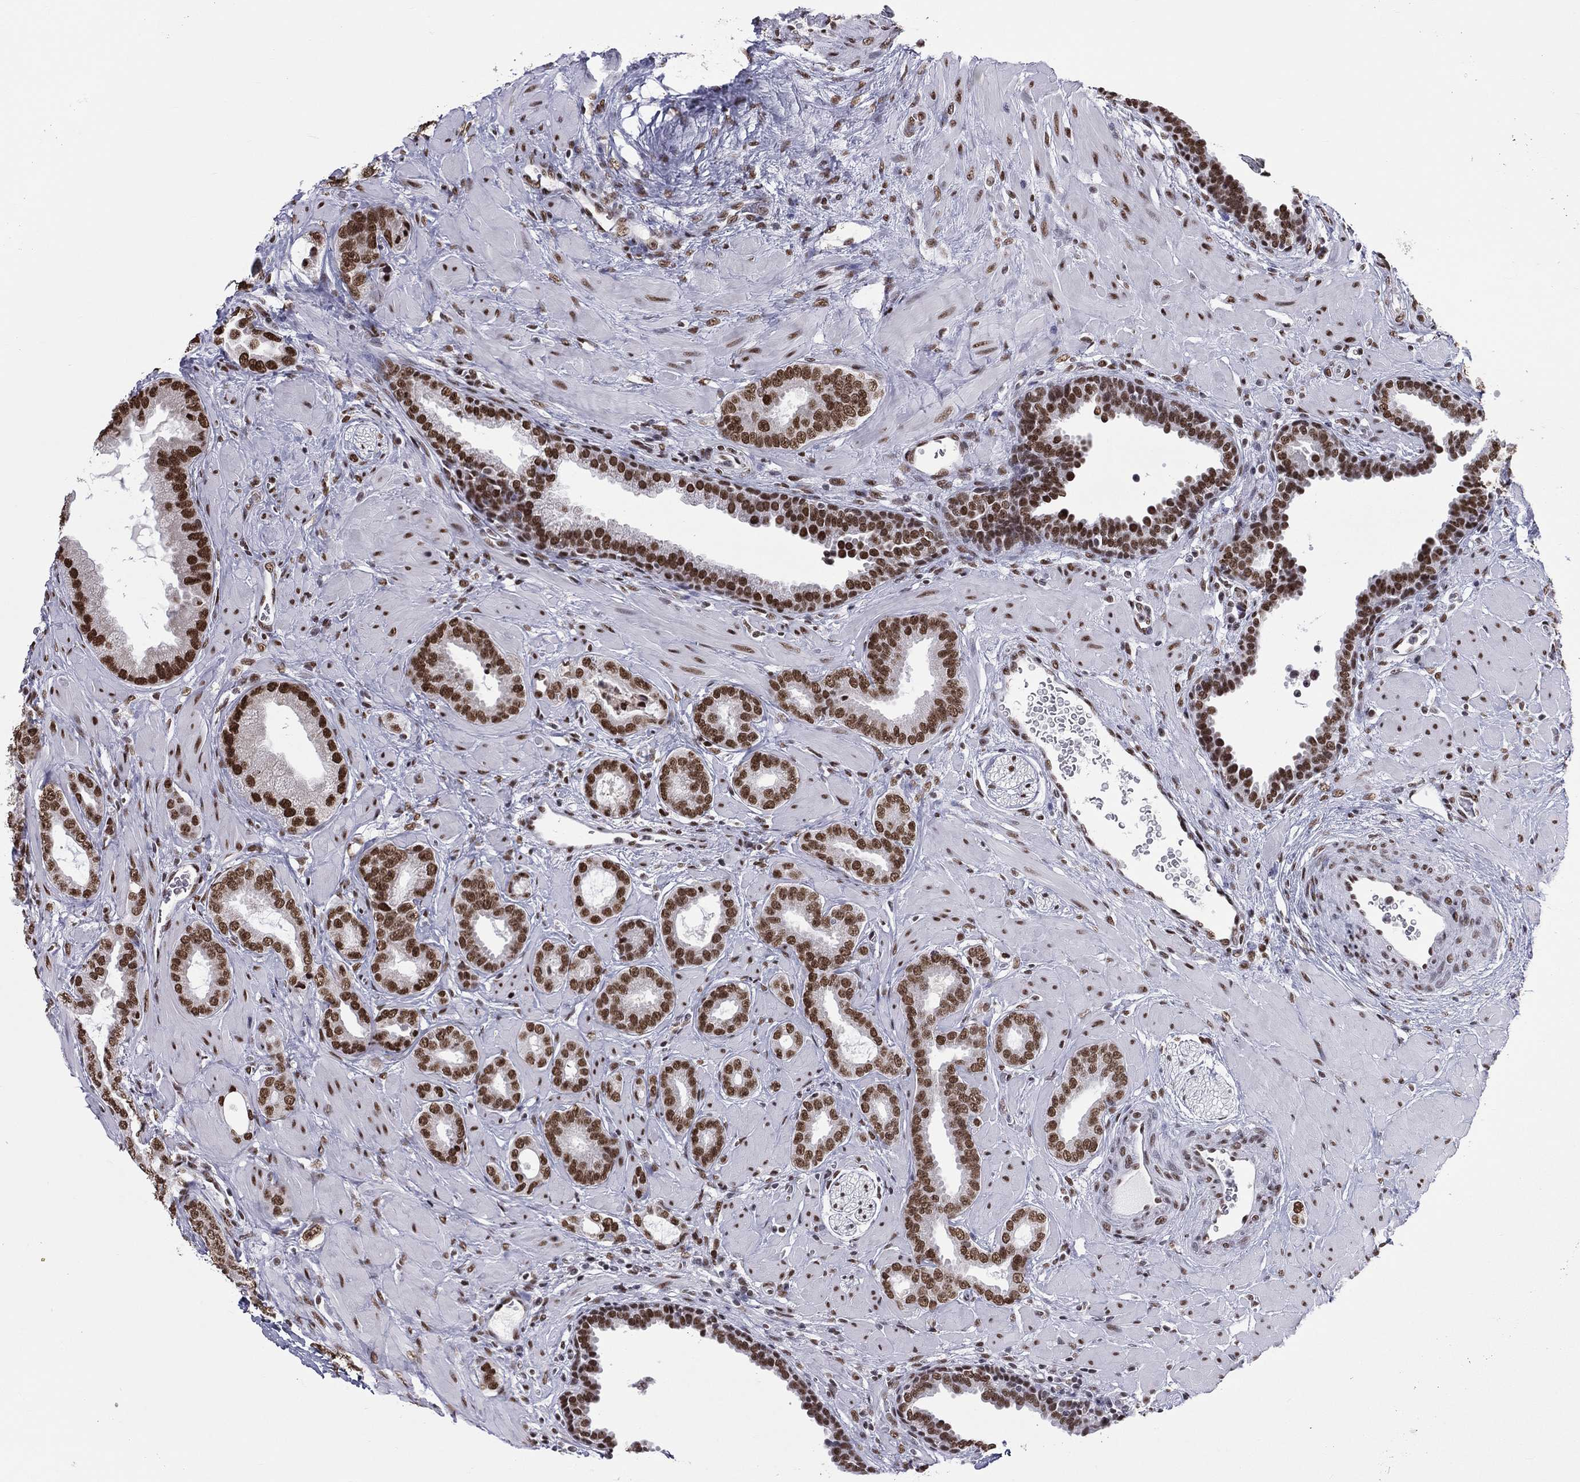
{"staining": {"intensity": "strong", "quantity": ">75%", "location": "nuclear"}, "tissue": "prostate cancer", "cell_type": "Tumor cells", "image_type": "cancer", "snomed": [{"axis": "morphology", "description": "Adenocarcinoma, Low grade"}, {"axis": "topography", "description": "Prostate"}], "caption": "IHC (DAB (3,3'-diaminobenzidine)) staining of prostate cancer demonstrates strong nuclear protein staining in approximately >75% of tumor cells. The staining was performed using DAB, with brown indicating positive protein expression. Nuclei are stained blue with hematoxylin.", "gene": "ZNF7", "patient": {"sex": "male", "age": 68}}